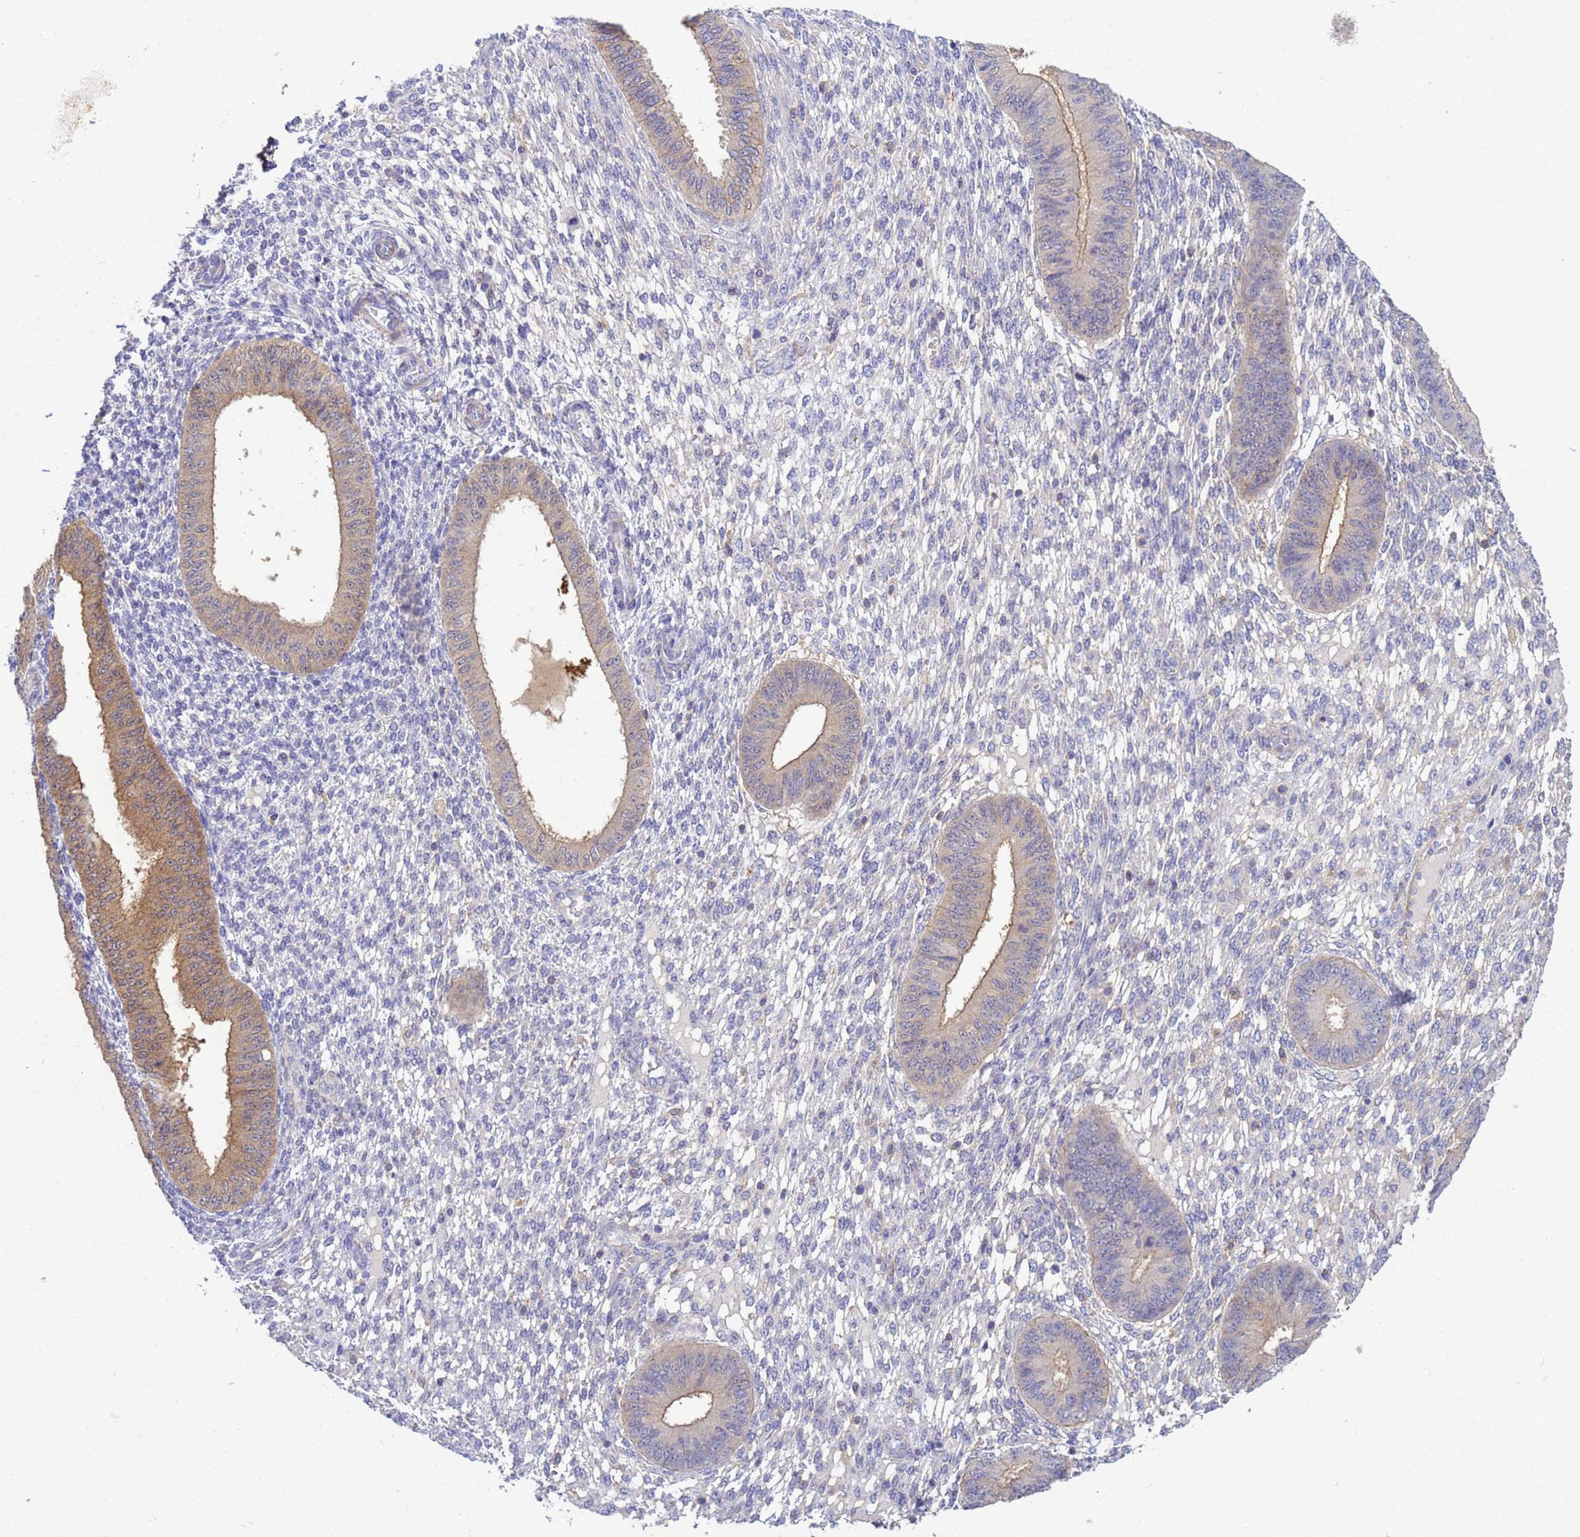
{"staining": {"intensity": "negative", "quantity": "none", "location": "none"}, "tissue": "endometrium", "cell_type": "Cells in endometrial stroma", "image_type": "normal", "snomed": [{"axis": "morphology", "description": "Normal tissue, NOS"}, {"axis": "topography", "description": "Endometrium"}], "caption": "IHC of benign human endometrium demonstrates no expression in cells in endometrial stroma.", "gene": "KLHL13", "patient": {"sex": "female", "age": 49}}